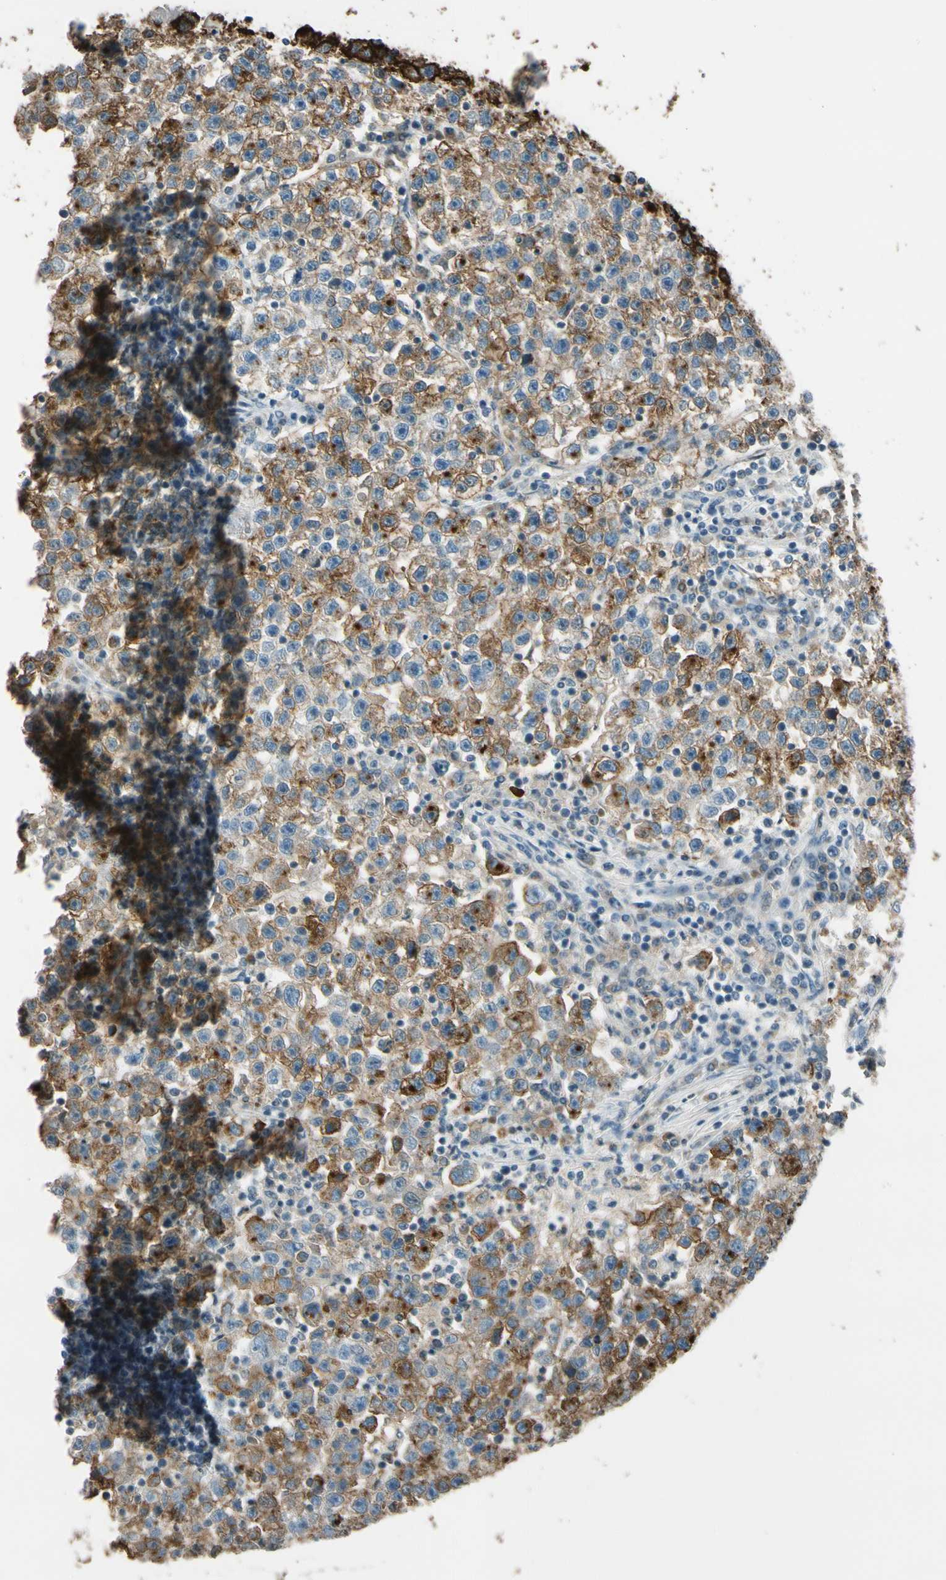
{"staining": {"intensity": "moderate", "quantity": ">75%", "location": "cytoplasmic/membranous"}, "tissue": "testis cancer", "cell_type": "Tumor cells", "image_type": "cancer", "snomed": [{"axis": "morphology", "description": "Seminoma, NOS"}, {"axis": "topography", "description": "Testis"}], "caption": "Immunohistochemical staining of human testis cancer reveals moderate cytoplasmic/membranous protein staining in approximately >75% of tumor cells.", "gene": "PDPN", "patient": {"sex": "male", "age": 22}}